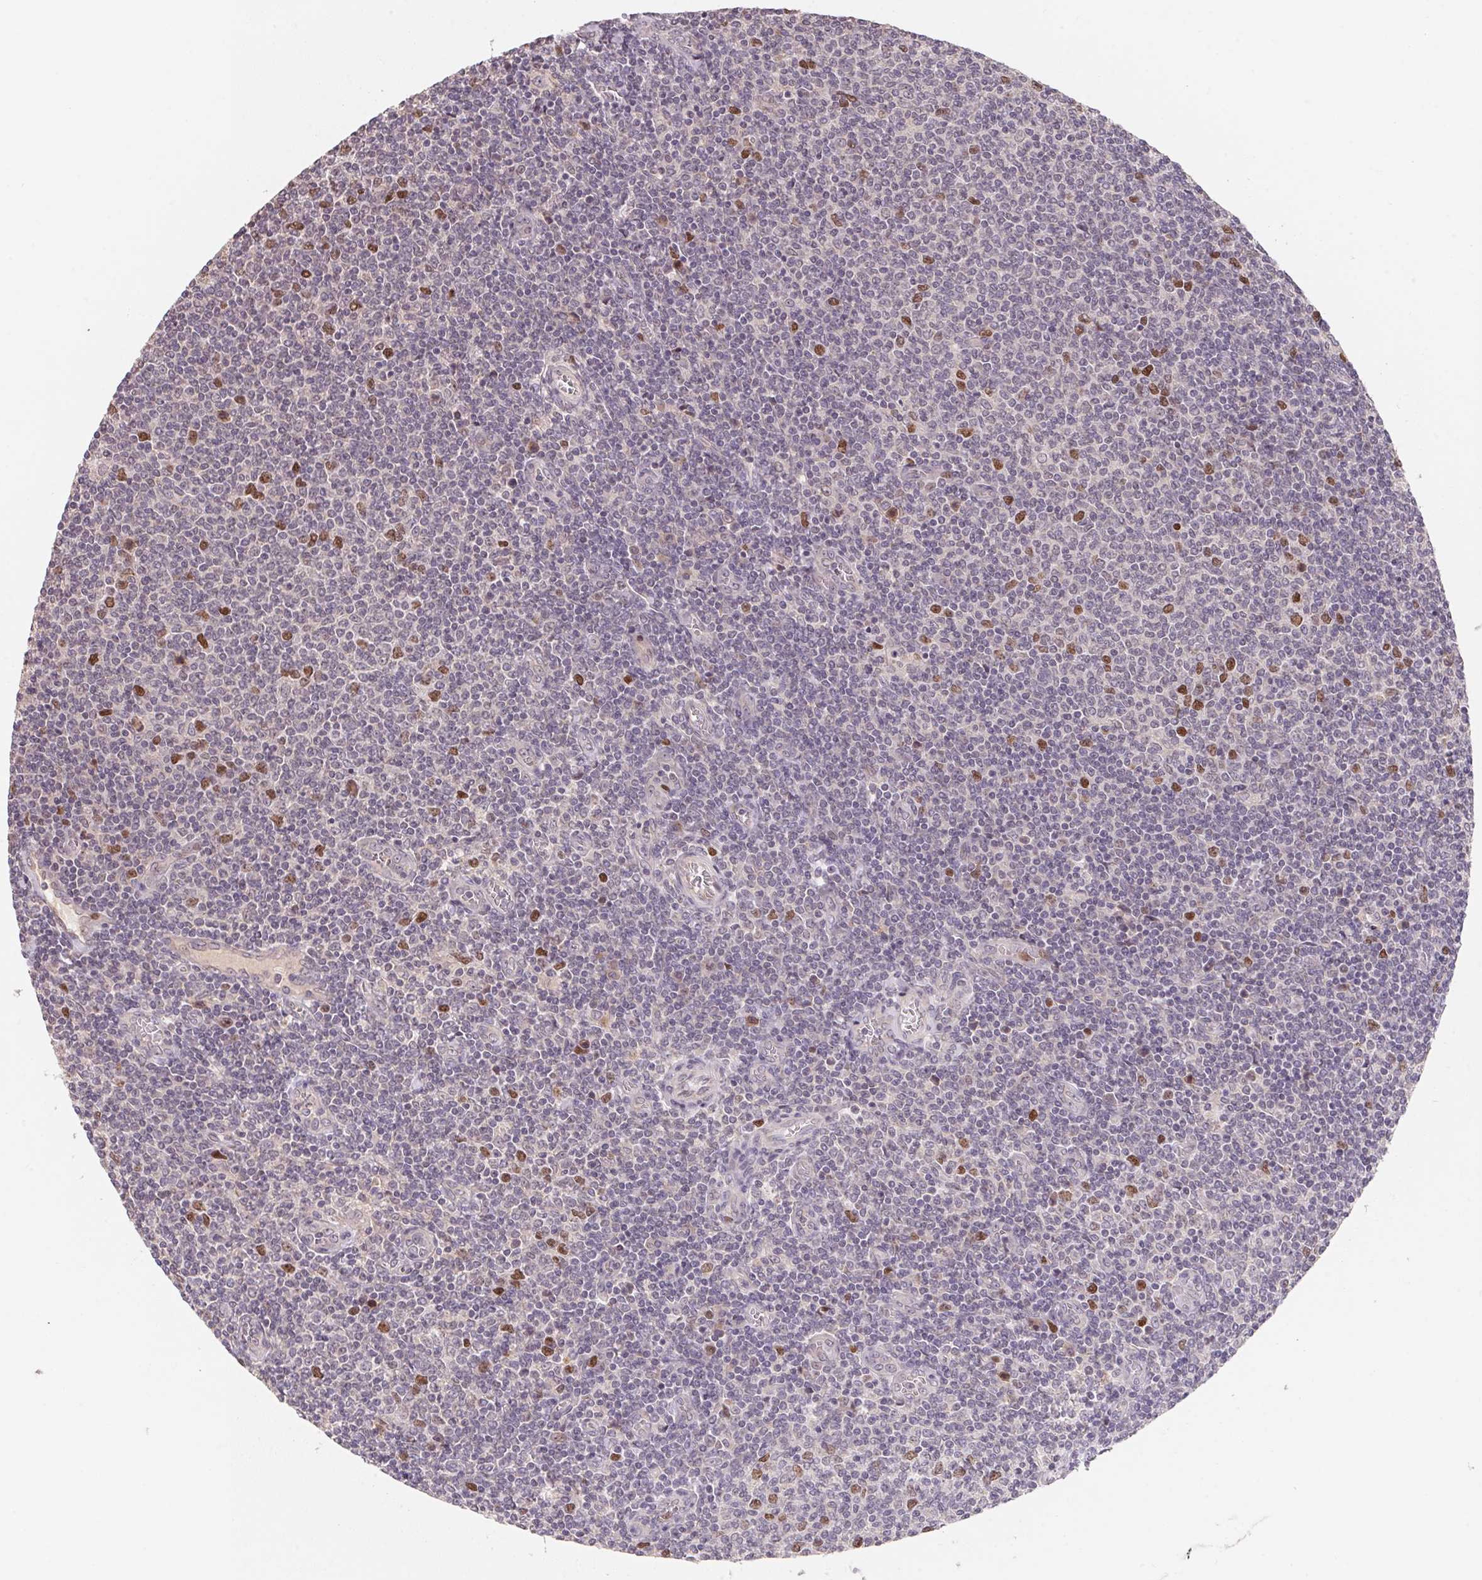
{"staining": {"intensity": "strong", "quantity": "<25%", "location": "nuclear"}, "tissue": "lymphoma", "cell_type": "Tumor cells", "image_type": "cancer", "snomed": [{"axis": "morphology", "description": "Malignant lymphoma, non-Hodgkin's type, Low grade"}, {"axis": "topography", "description": "Lymph node"}], "caption": "Lymphoma stained for a protein (brown) displays strong nuclear positive staining in about <25% of tumor cells.", "gene": "KIFC1", "patient": {"sex": "male", "age": 52}}